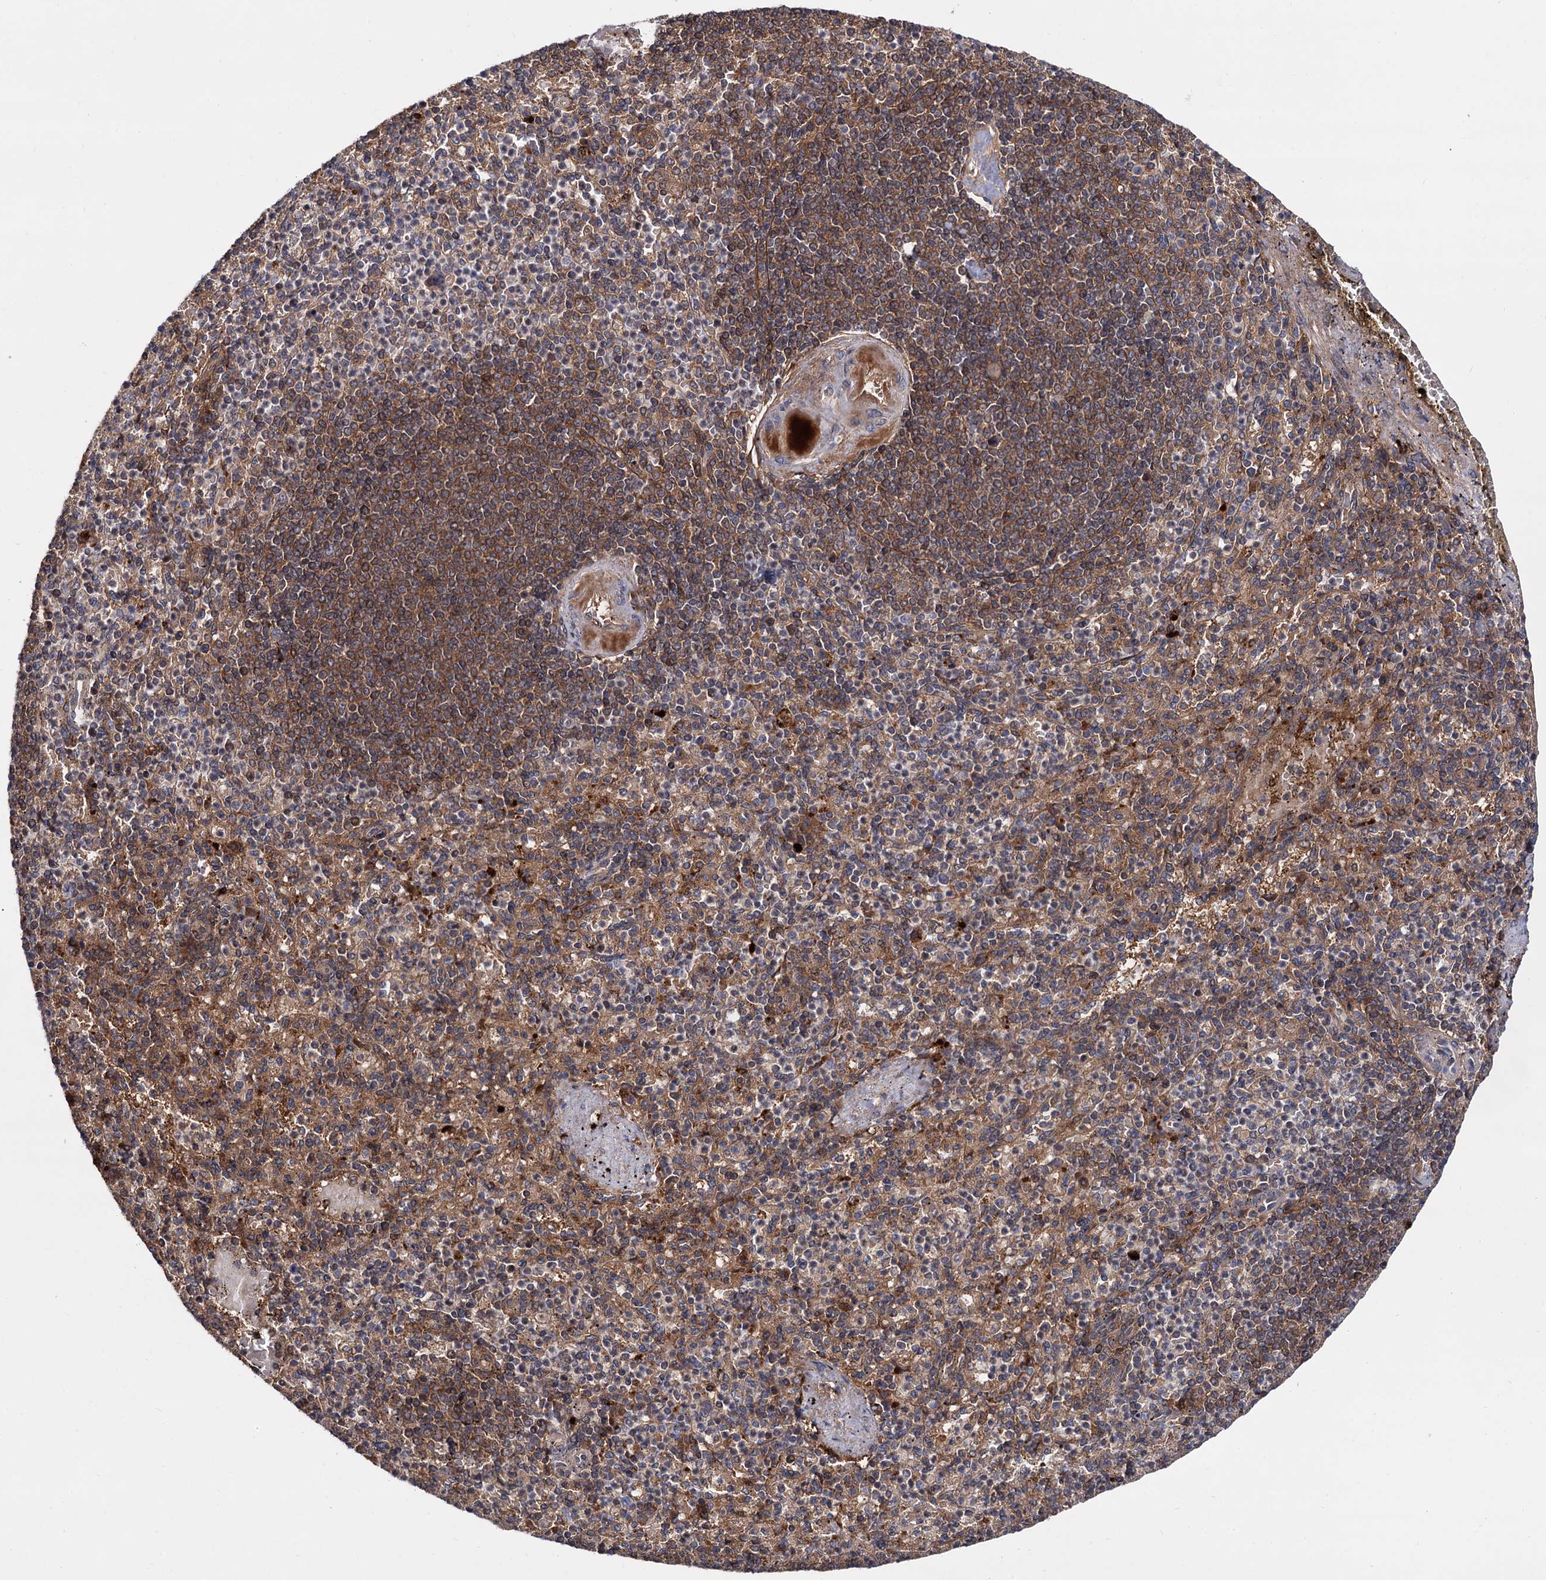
{"staining": {"intensity": "moderate", "quantity": "25%-75%", "location": "cytoplasmic/membranous"}, "tissue": "spleen", "cell_type": "Cells in red pulp", "image_type": "normal", "snomed": [{"axis": "morphology", "description": "Normal tissue, NOS"}, {"axis": "topography", "description": "Spleen"}], "caption": "DAB (3,3'-diaminobenzidine) immunohistochemical staining of benign human spleen shows moderate cytoplasmic/membranous protein positivity in approximately 25%-75% of cells in red pulp.", "gene": "SELENOP", "patient": {"sex": "female", "age": 74}}